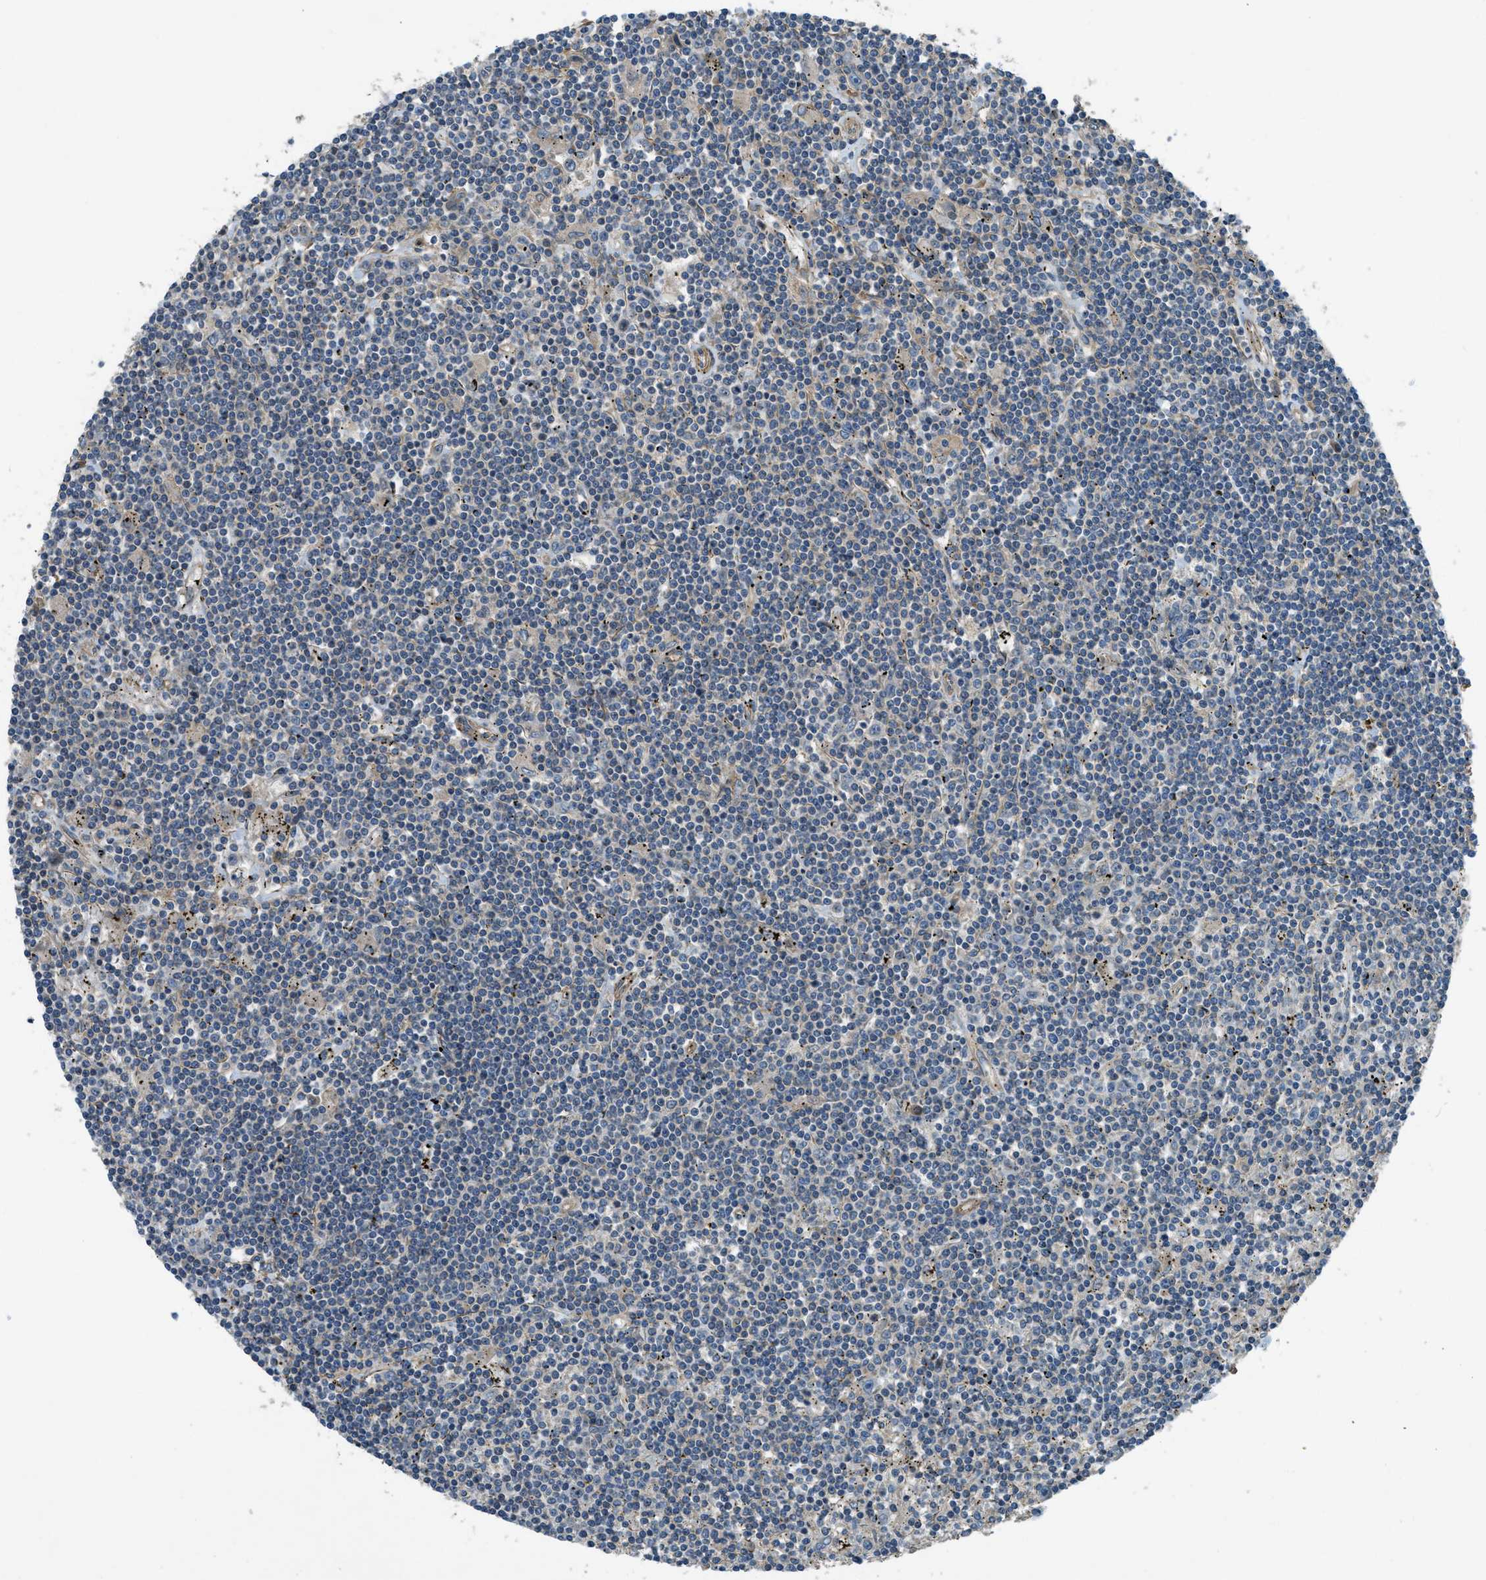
{"staining": {"intensity": "negative", "quantity": "none", "location": "none"}, "tissue": "lymphoma", "cell_type": "Tumor cells", "image_type": "cancer", "snomed": [{"axis": "morphology", "description": "Malignant lymphoma, non-Hodgkin's type, Low grade"}, {"axis": "topography", "description": "Spleen"}], "caption": "This is an immunohistochemistry (IHC) histopathology image of lymphoma. There is no staining in tumor cells.", "gene": "VEZT", "patient": {"sex": "male", "age": 76}}